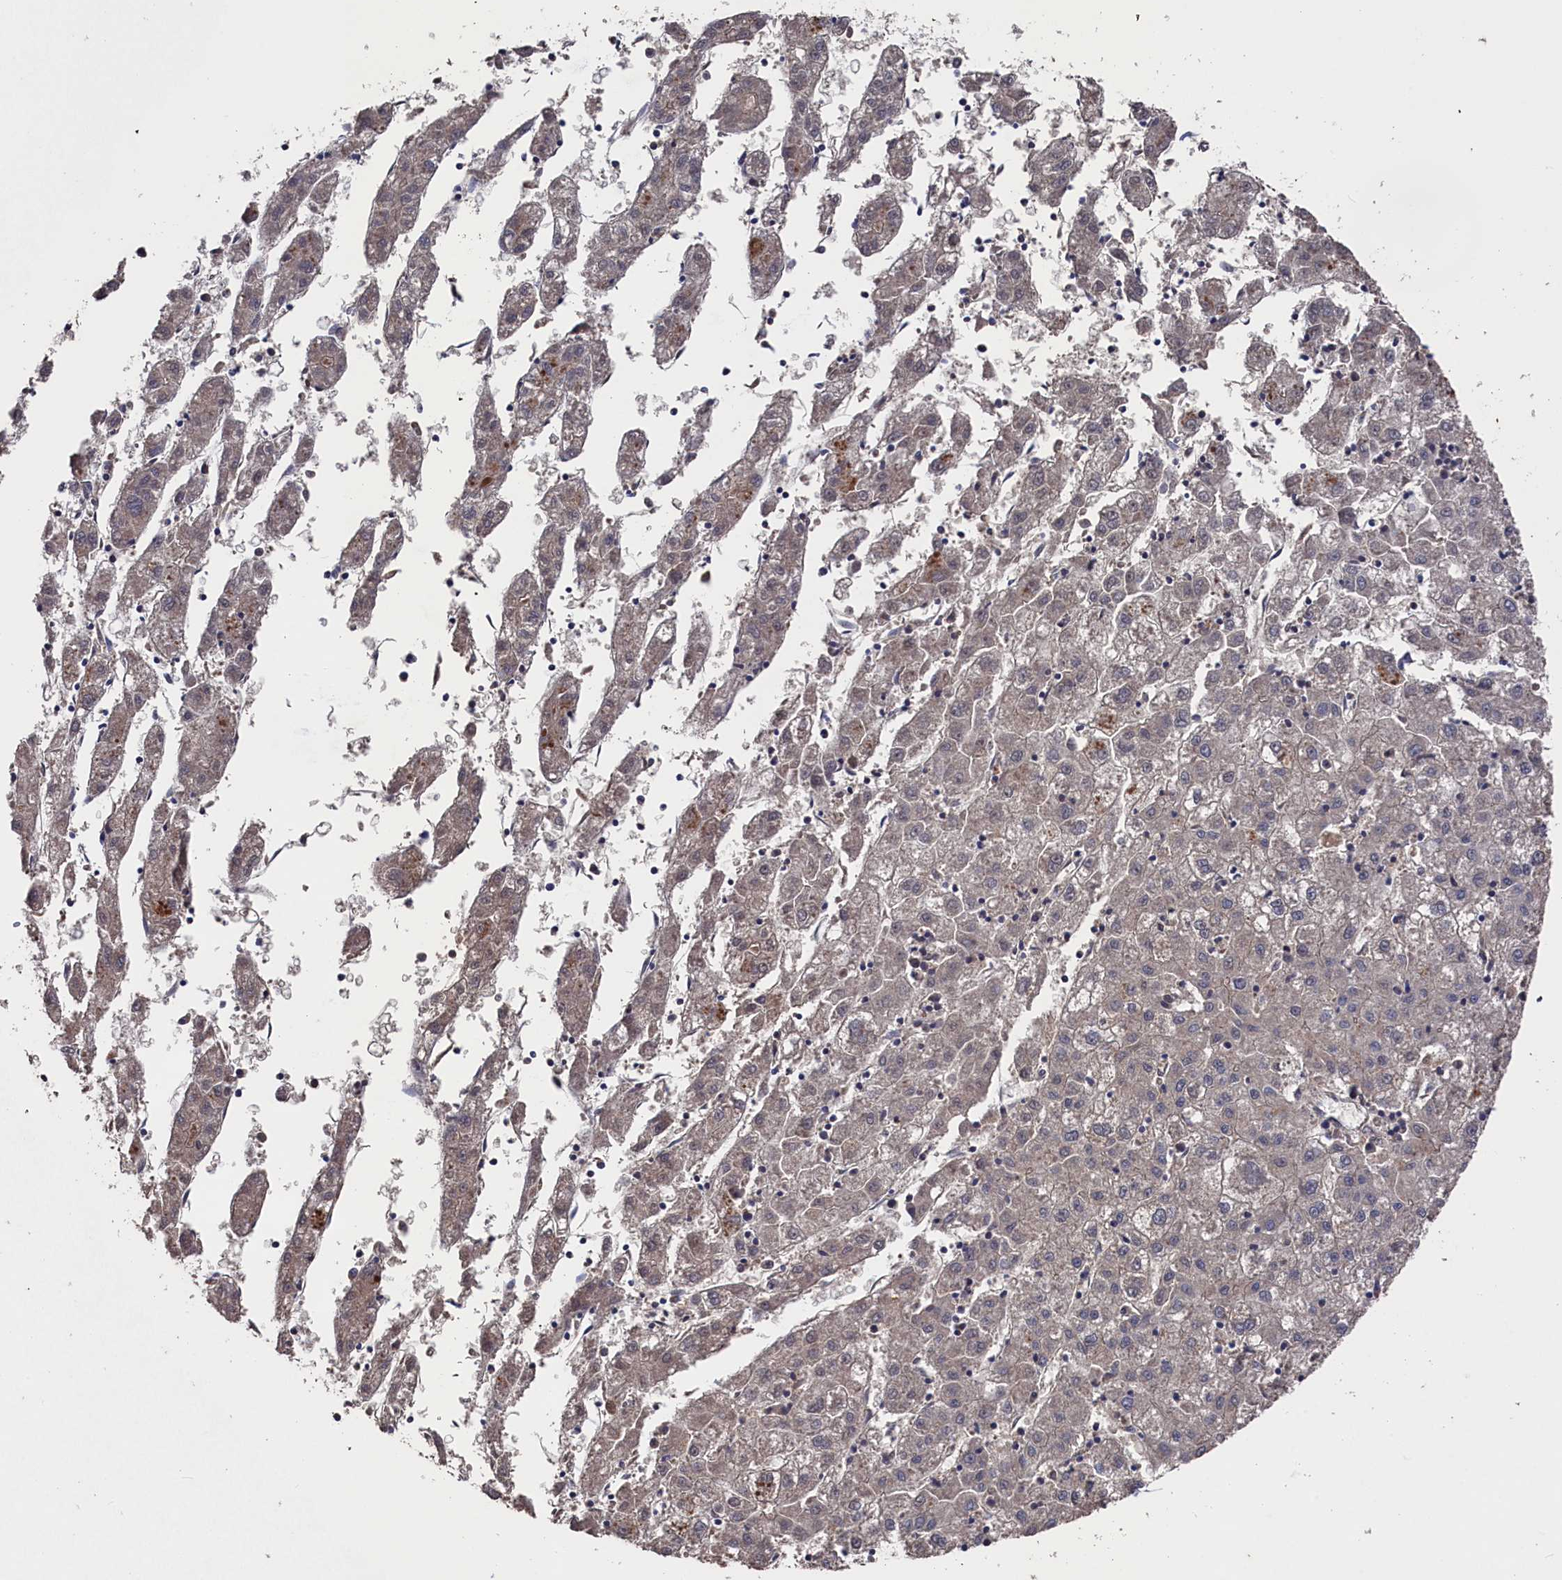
{"staining": {"intensity": "weak", "quantity": "<25%", "location": "cytoplasmic/membranous"}, "tissue": "liver cancer", "cell_type": "Tumor cells", "image_type": "cancer", "snomed": [{"axis": "morphology", "description": "Carcinoma, Hepatocellular, NOS"}, {"axis": "topography", "description": "Liver"}], "caption": "Protein analysis of liver cancer (hepatocellular carcinoma) reveals no significant staining in tumor cells.", "gene": "TMC5", "patient": {"sex": "male", "age": 72}}